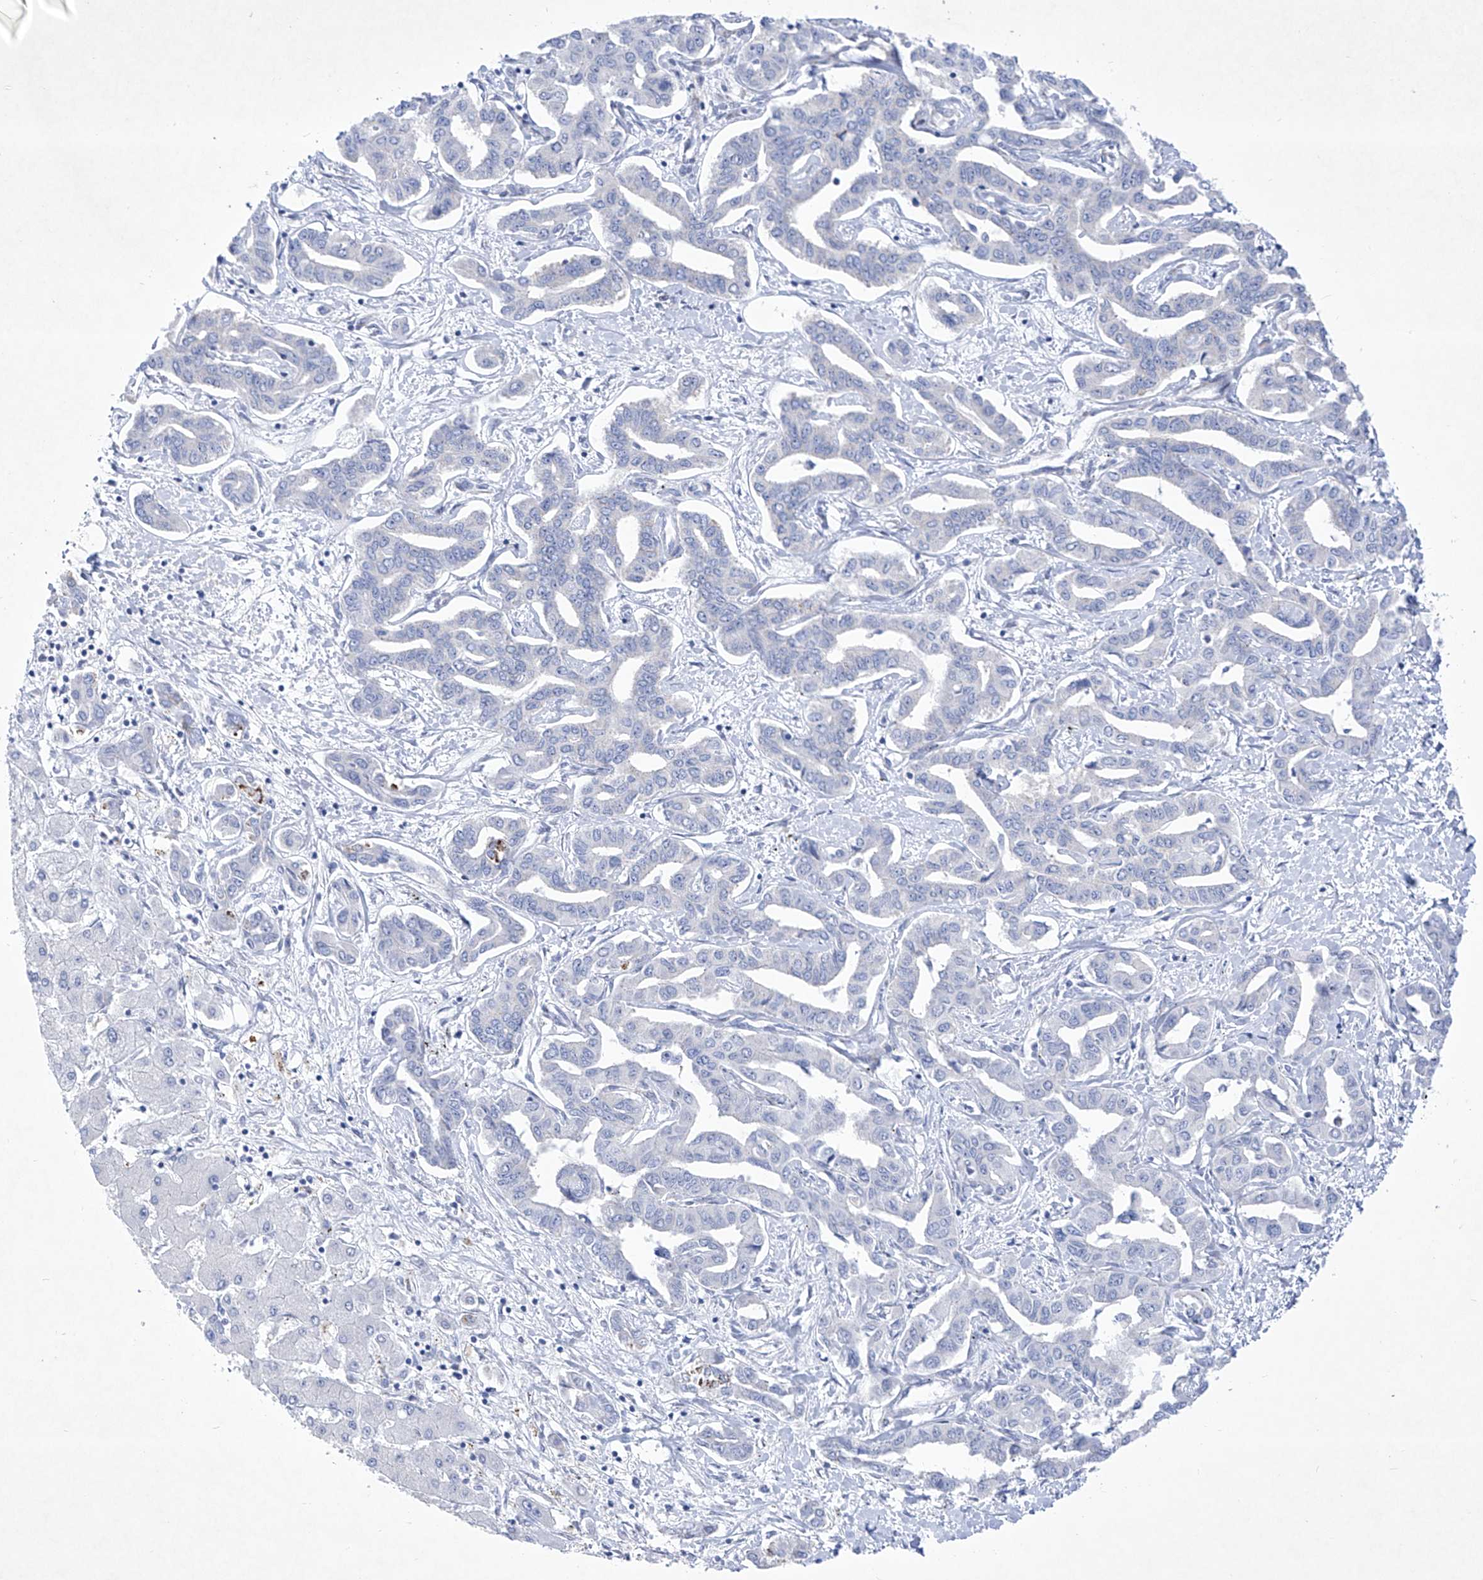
{"staining": {"intensity": "negative", "quantity": "none", "location": "none"}, "tissue": "liver cancer", "cell_type": "Tumor cells", "image_type": "cancer", "snomed": [{"axis": "morphology", "description": "Cholangiocarcinoma"}, {"axis": "topography", "description": "Liver"}], "caption": "Micrograph shows no significant protein expression in tumor cells of liver cancer (cholangiocarcinoma). (Brightfield microscopy of DAB (3,3'-diaminobenzidine) immunohistochemistry (IHC) at high magnification).", "gene": "C1orf87", "patient": {"sex": "male", "age": 59}}